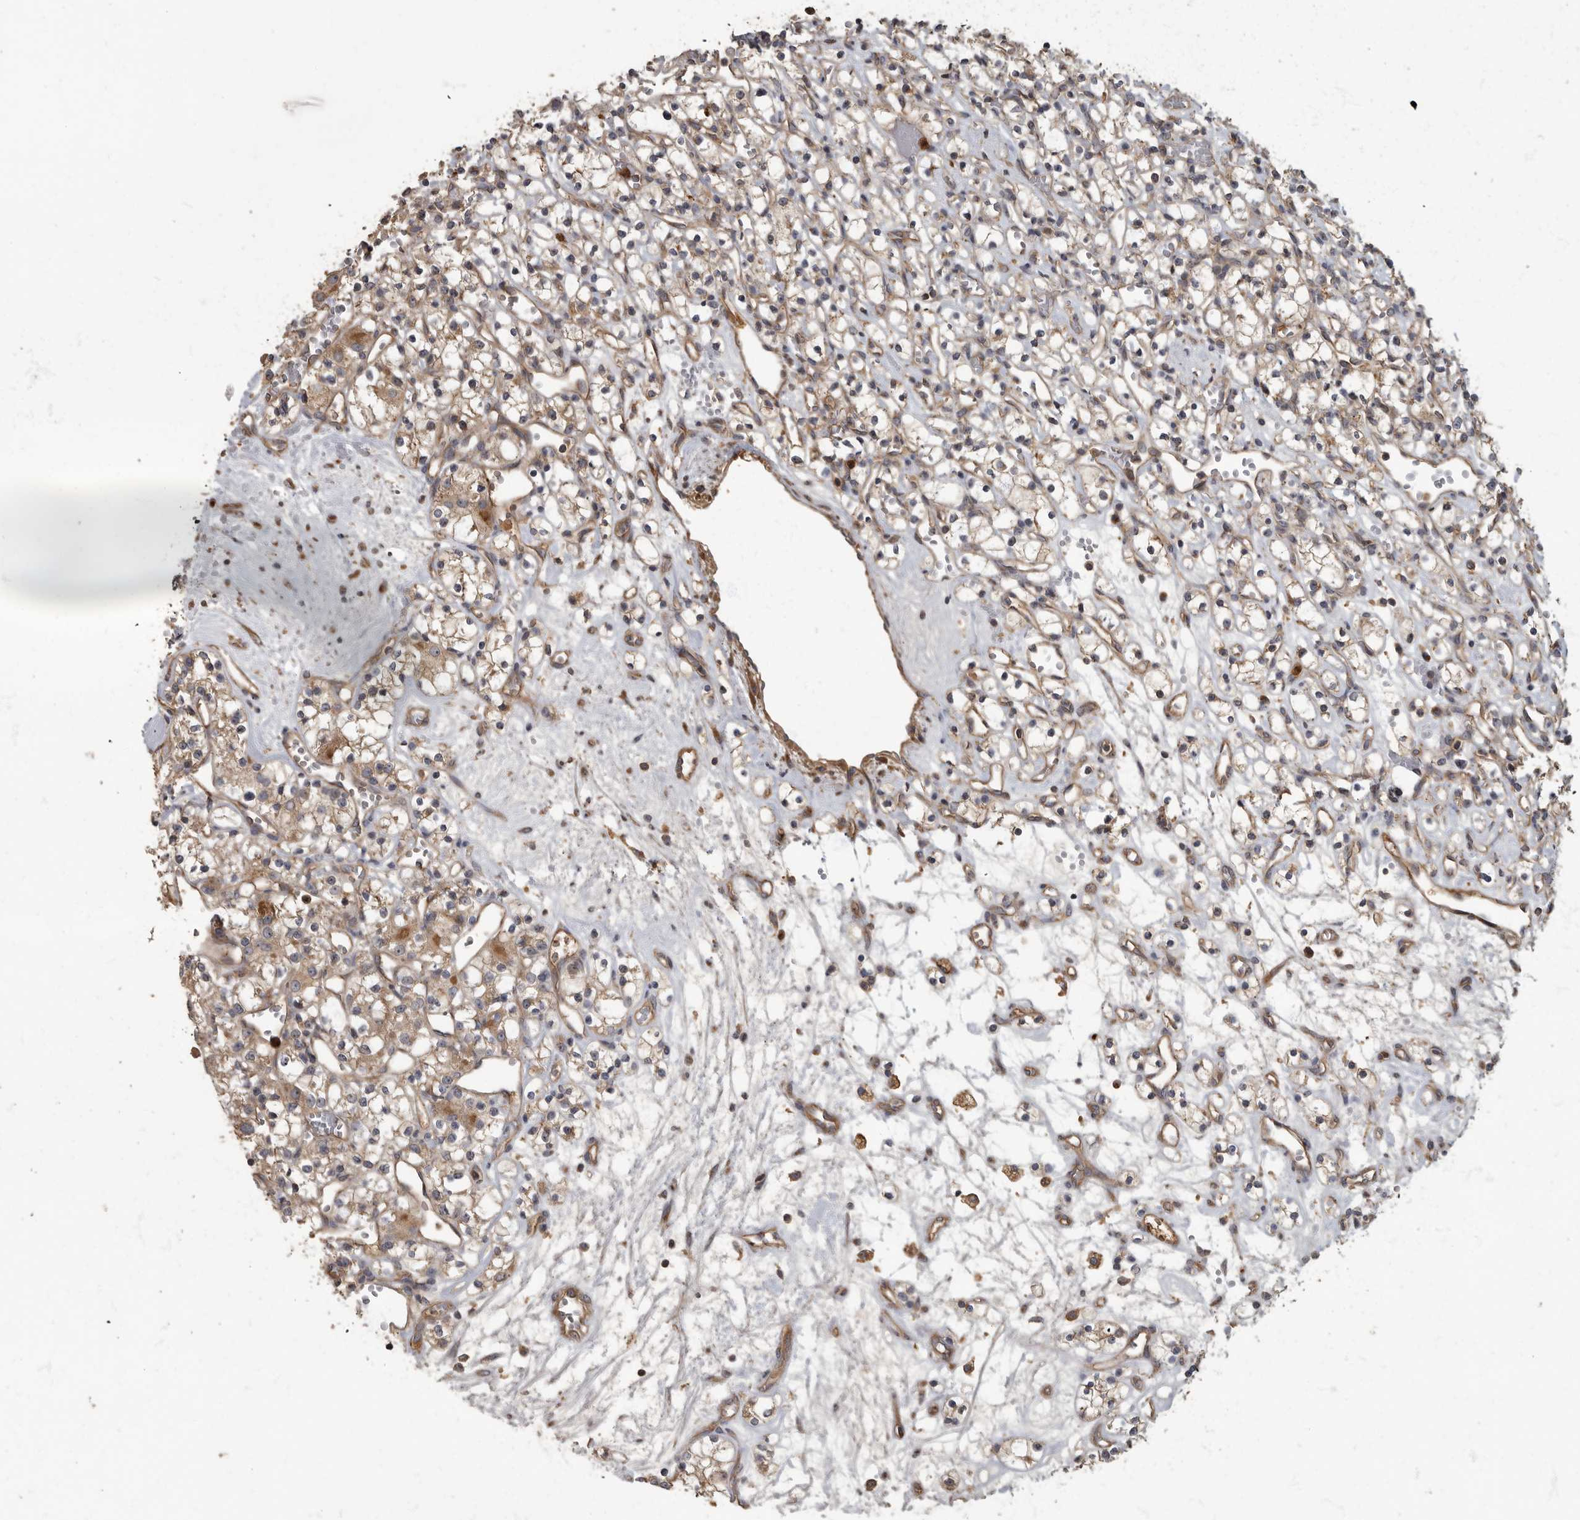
{"staining": {"intensity": "moderate", "quantity": ">75%", "location": "cytoplasmic/membranous"}, "tissue": "renal cancer", "cell_type": "Tumor cells", "image_type": "cancer", "snomed": [{"axis": "morphology", "description": "Adenocarcinoma, NOS"}, {"axis": "topography", "description": "Kidney"}], "caption": "An immunohistochemistry micrograph of neoplastic tissue is shown. Protein staining in brown highlights moderate cytoplasmic/membranous positivity in adenocarcinoma (renal) within tumor cells. (Stains: DAB (3,3'-diaminobenzidine) in brown, nuclei in blue, Microscopy: brightfield microscopy at high magnification).", "gene": "DAAM1", "patient": {"sex": "female", "age": 59}}